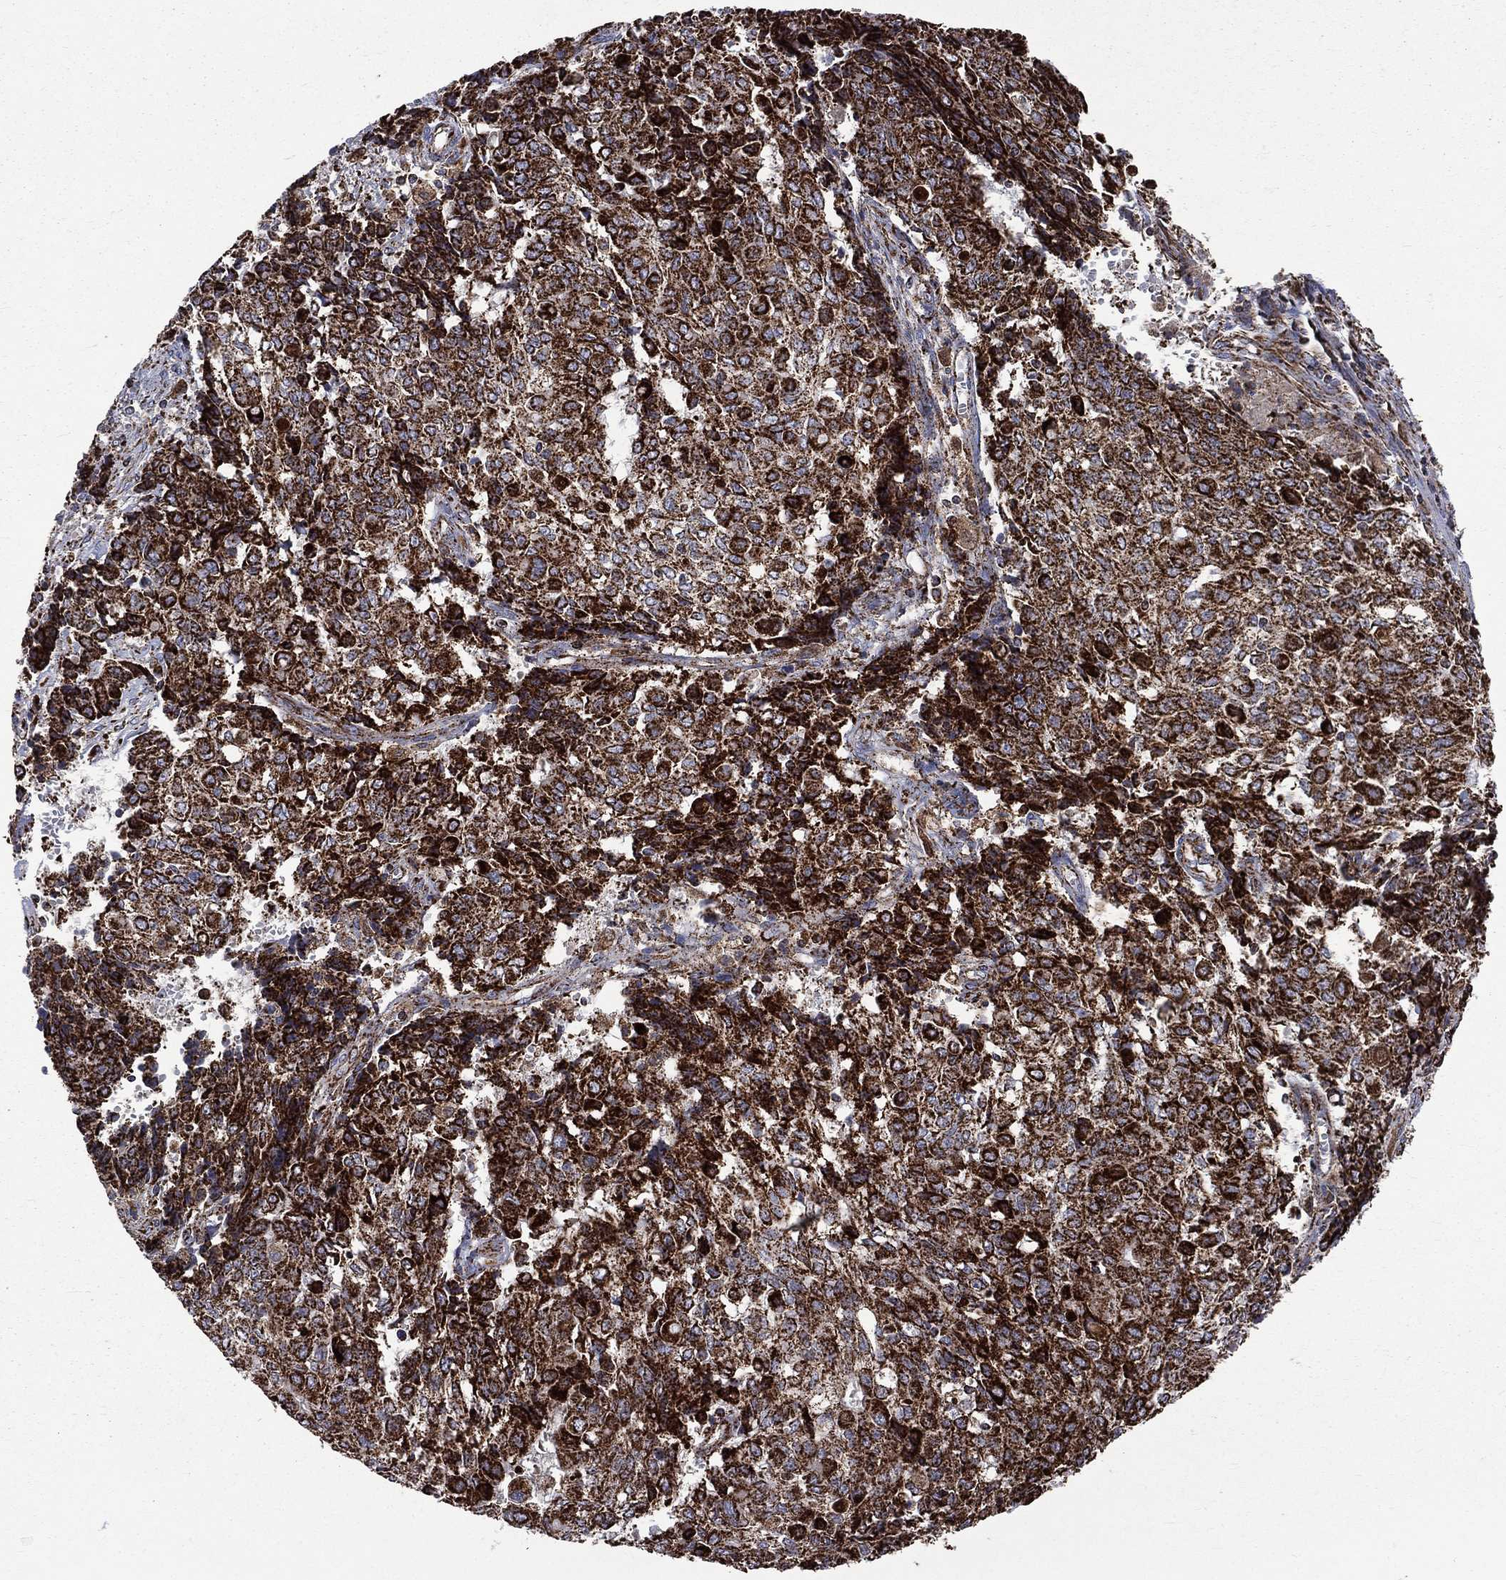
{"staining": {"intensity": "strong", "quantity": ">75%", "location": "cytoplasmic/membranous"}, "tissue": "ovarian cancer", "cell_type": "Tumor cells", "image_type": "cancer", "snomed": [{"axis": "morphology", "description": "Carcinoma, endometroid"}, {"axis": "topography", "description": "Ovary"}], "caption": "Ovarian cancer was stained to show a protein in brown. There is high levels of strong cytoplasmic/membranous positivity in approximately >75% of tumor cells.", "gene": "GOT2", "patient": {"sex": "female", "age": 42}}